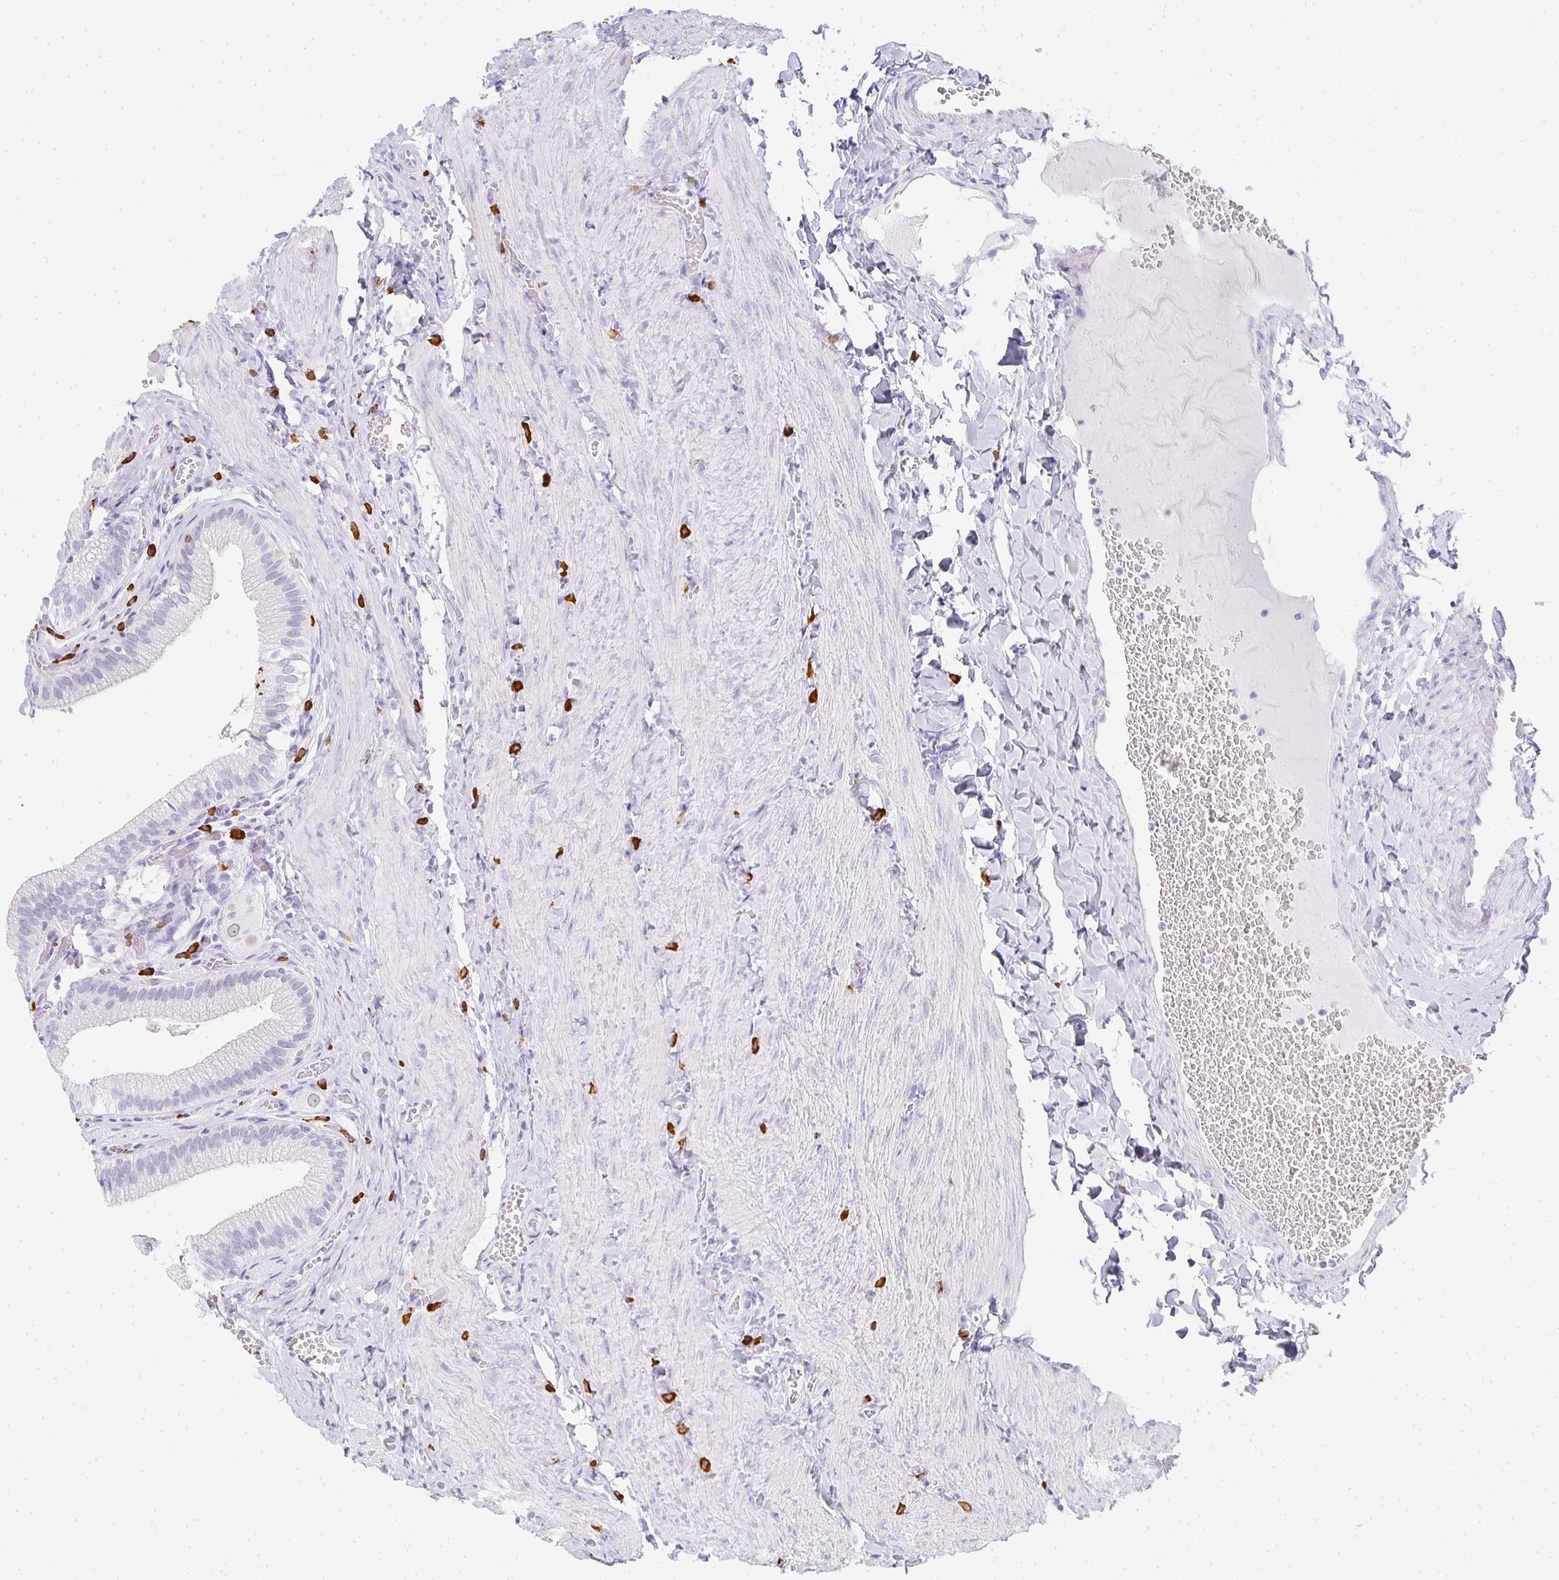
{"staining": {"intensity": "negative", "quantity": "none", "location": "none"}, "tissue": "gallbladder", "cell_type": "Glandular cells", "image_type": "normal", "snomed": [{"axis": "morphology", "description": "Normal tissue, NOS"}, {"axis": "topography", "description": "Gallbladder"}, {"axis": "topography", "description": "Peripheral nerve tissue"}], "caption": "Glandular cells are negative for protein expression in normal human gallbladder. (DAB (3,3'-diaminobenzidine) IHC, high magnification).", "gene": "TPSD1", "patient": {"sex": "male", "age": 17}}